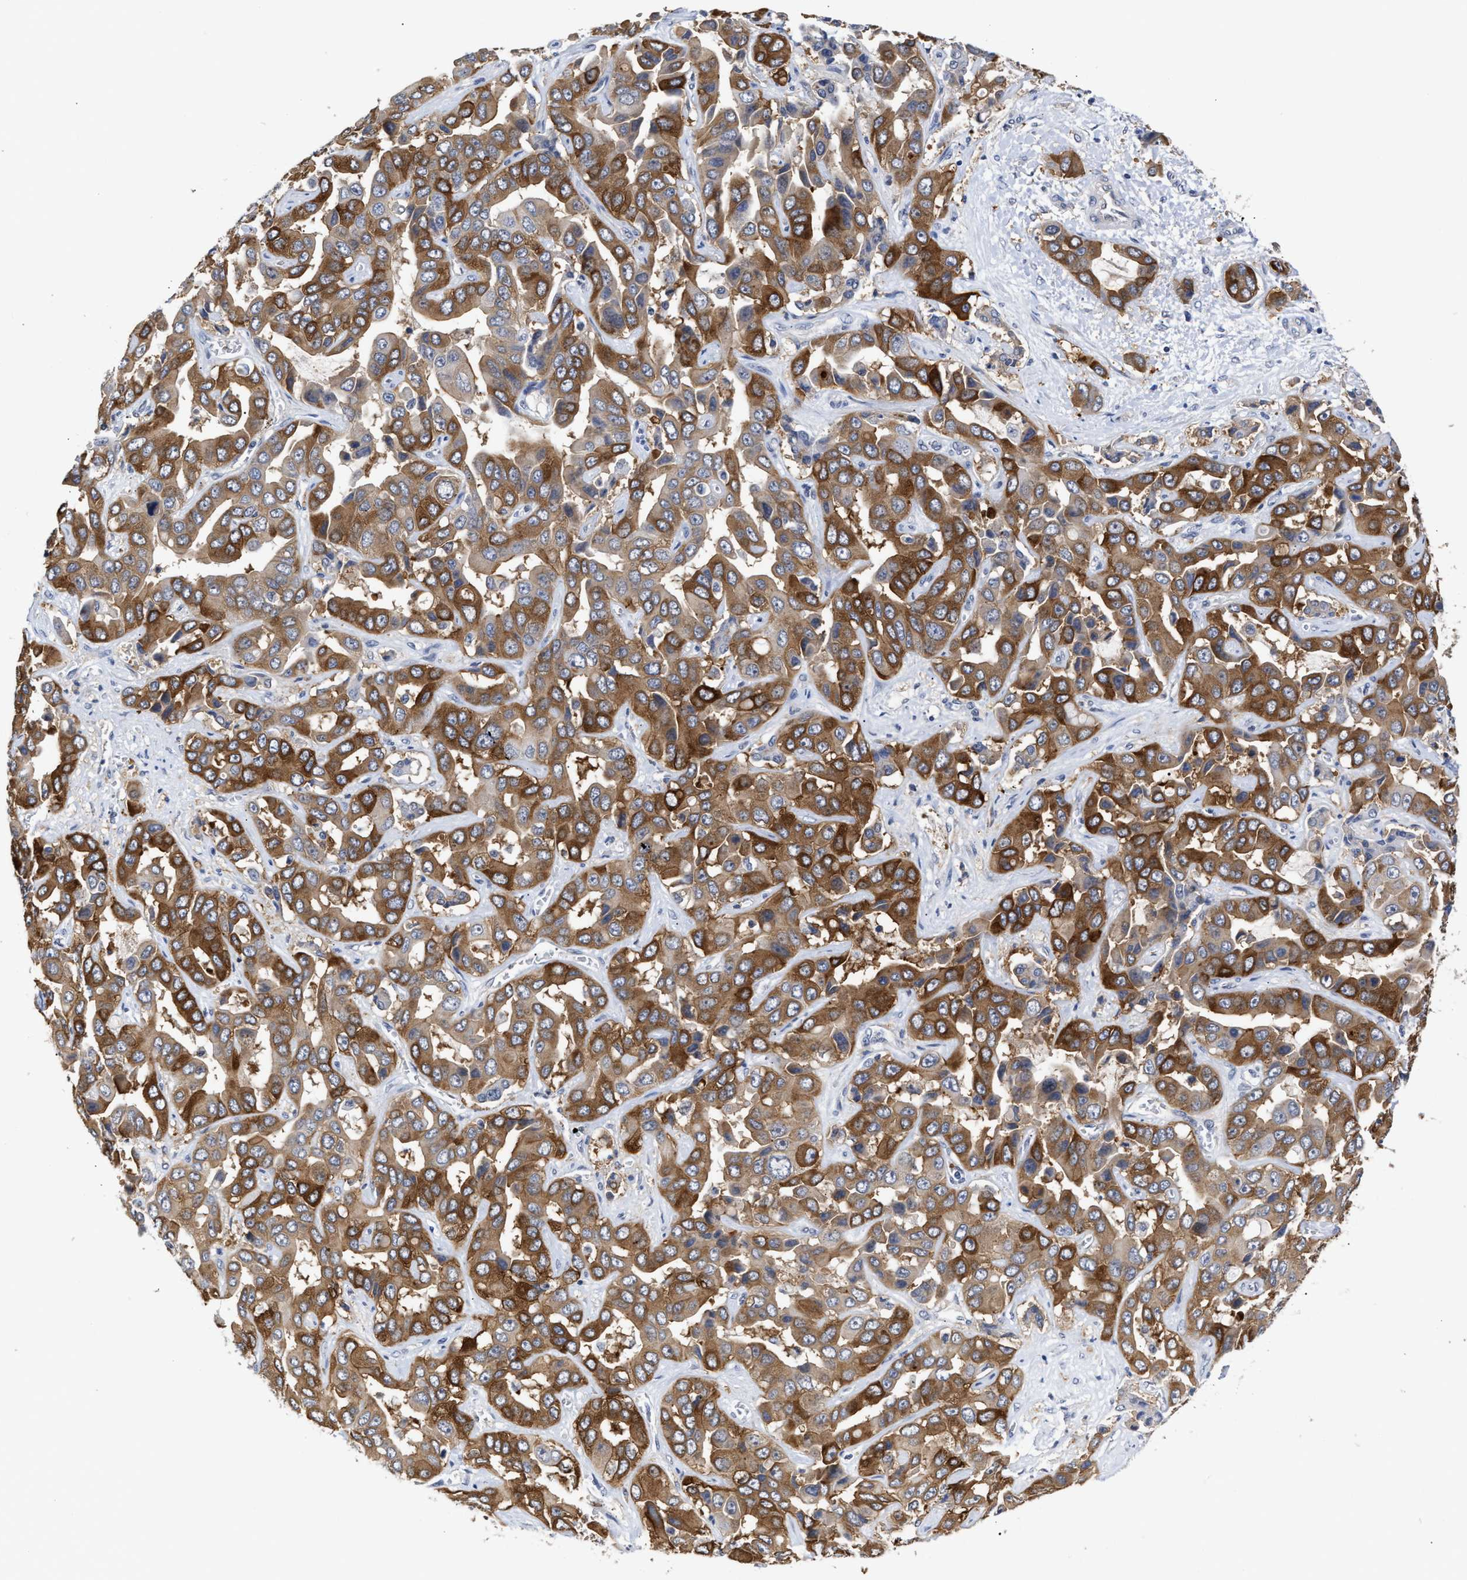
{"staining": {"intensity": "strong", "quantity": ">75%", "location": "cytoplasmic/membranous"}, "tissue": "liver cancer", "cell_type": "Tumor cells", "image_type": "cancer", "snomed": [{"axis": "morphology", "description": "Cholangiocarcinoma"}, {"axis": "topography", "description": "Liver"}], "caption": "Immunohistochemistry micrograph of neoplastic tissue: human liver cholangiocarcinoma stained using immunohistochemistry (IHC) demonstrates high levels of strong protein expression localized specifically in the cytoplasmic/membranous of tumor cells, appearing as a cytoplasmic/membranous brown color.", "gene": "AHNAK2", "patient": {"sex": "female", "age": 52}}